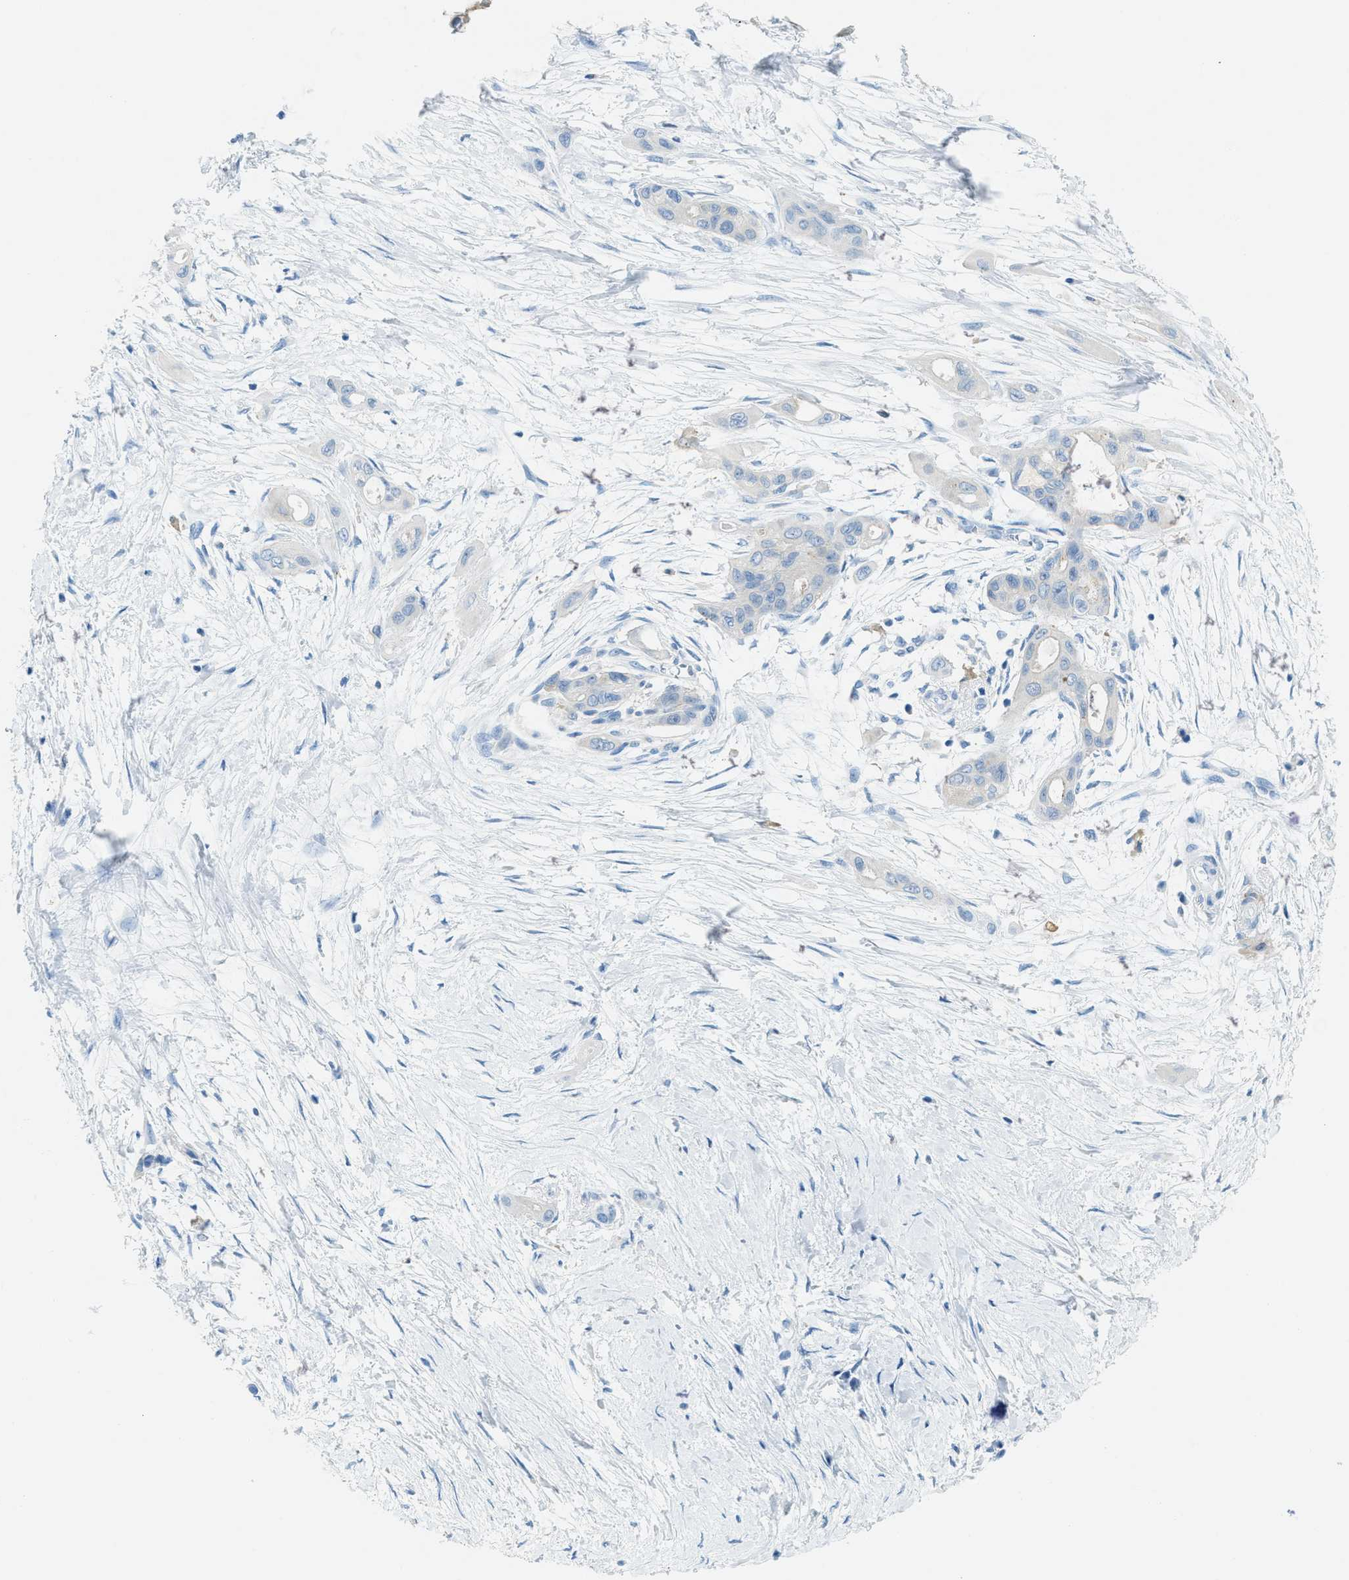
{"staining": {"intensity": "negative", "quantity": "none", "location": "none"}, "tissue": "pancreatic cancer", "cell_type": "Tumor cells", "image_type": "cancer", "snomed": [{"axis": "morphology", "description": "Adenocarcinoma, NOS"}, {"axis": "topography", "description": "Pancreas"}], "caption": "This is a image of immunohistochemistry (IHC) staining of adenocarcinoma (pancreatic), which shows no staining in tumor cells. Nuclei are stained in blue.", "gene": "MATCAP2", "patient": {"sex": "male", "age": 59}}